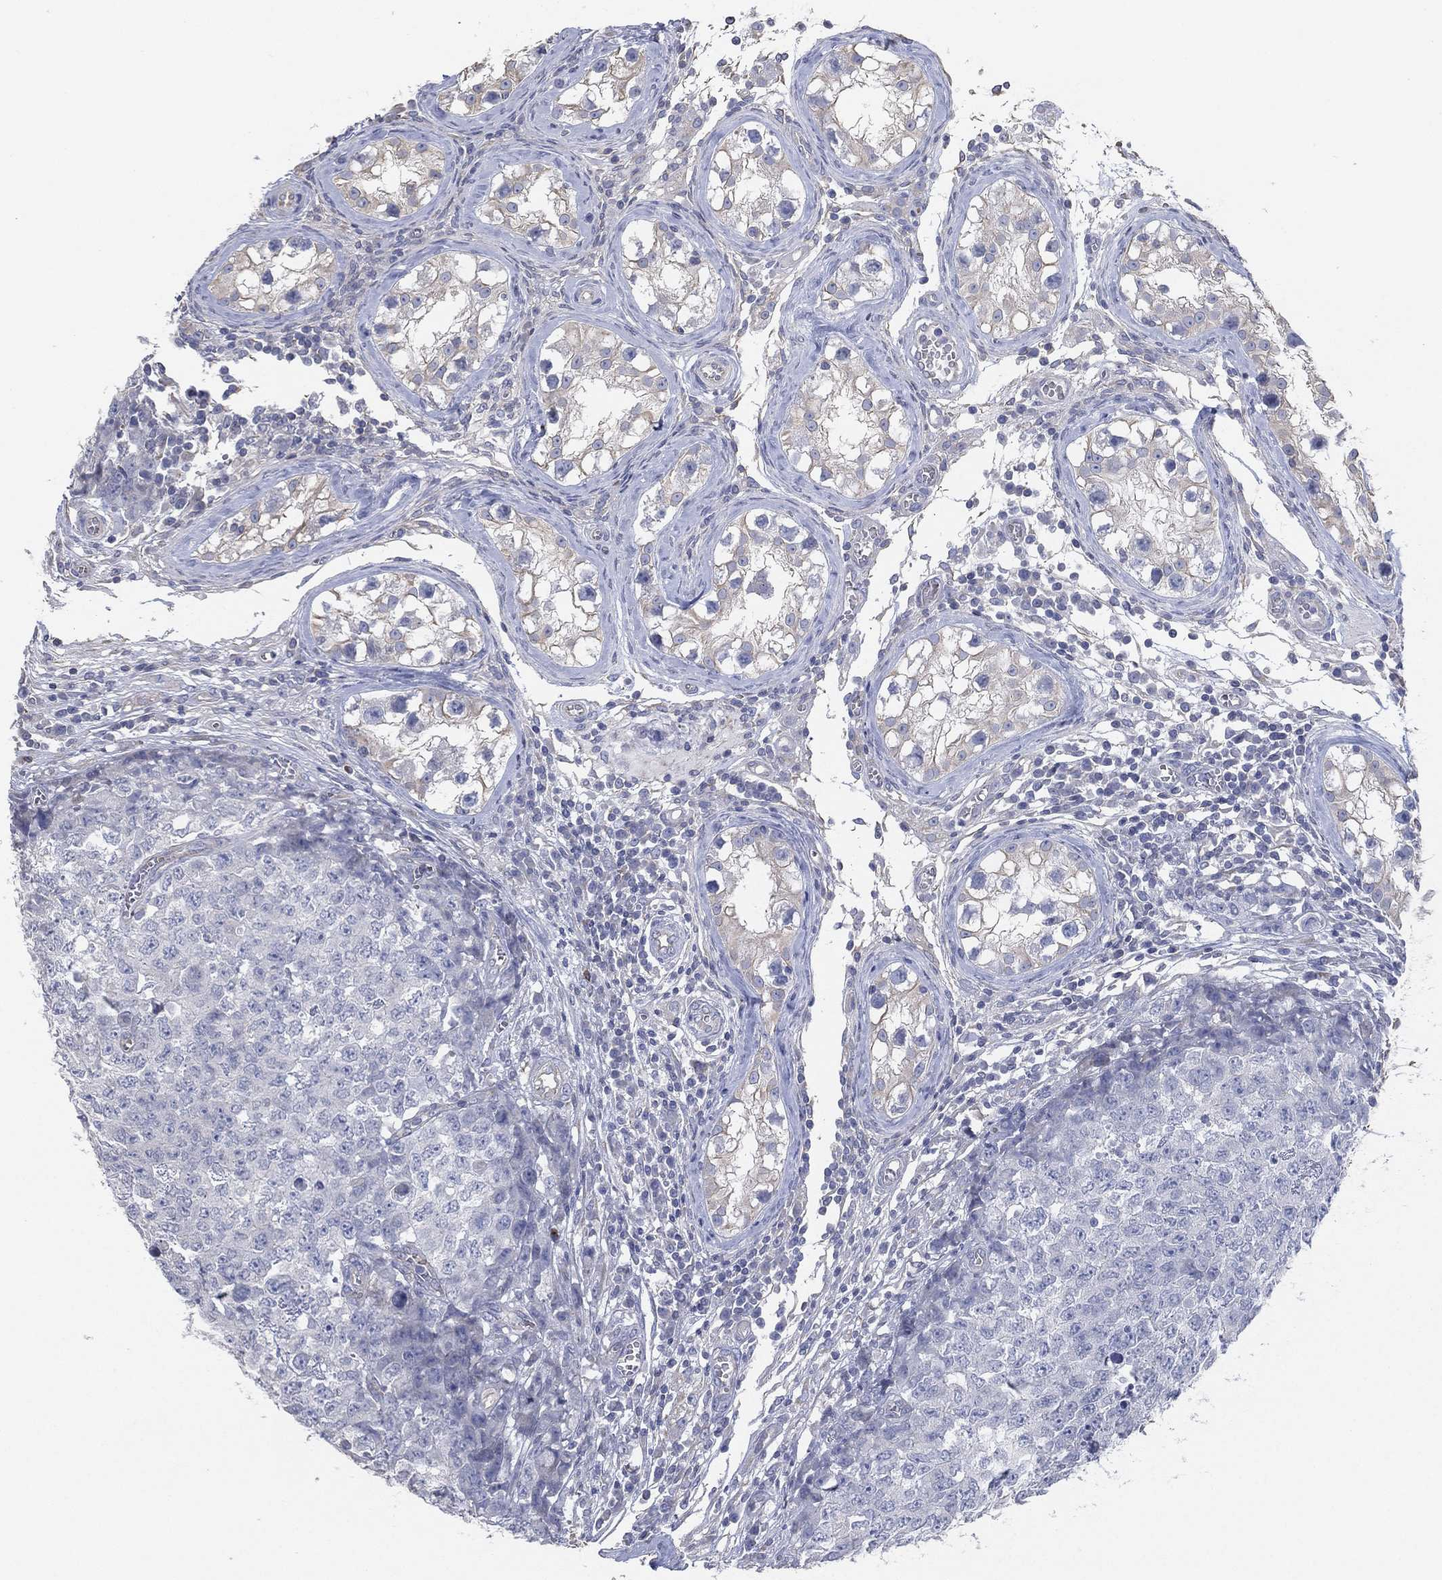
{"staining": {"intensity": "negative", "quantity": "none", "location": "none"}, "tissue": "testis cancer", "cell_type": "Tumor cells", "image_type": "cancer", "snomed": [{"axis": "morphology", "description": "Carcinoma, Embryonal, NOS"}, {"axis": "topography", "description": "Testis"}], "caption": "This histopathology image is of testis embryonal carcinoma stained with IHC to label a protein in brown with the nuclei are counter-stained blue. There is no positivity in tumor cells. (Brightfield microscopy of DAB immunohistochemistry at high magnification).", "gene": "CFTR", "patient": {"sex": "male", "age": 23}}